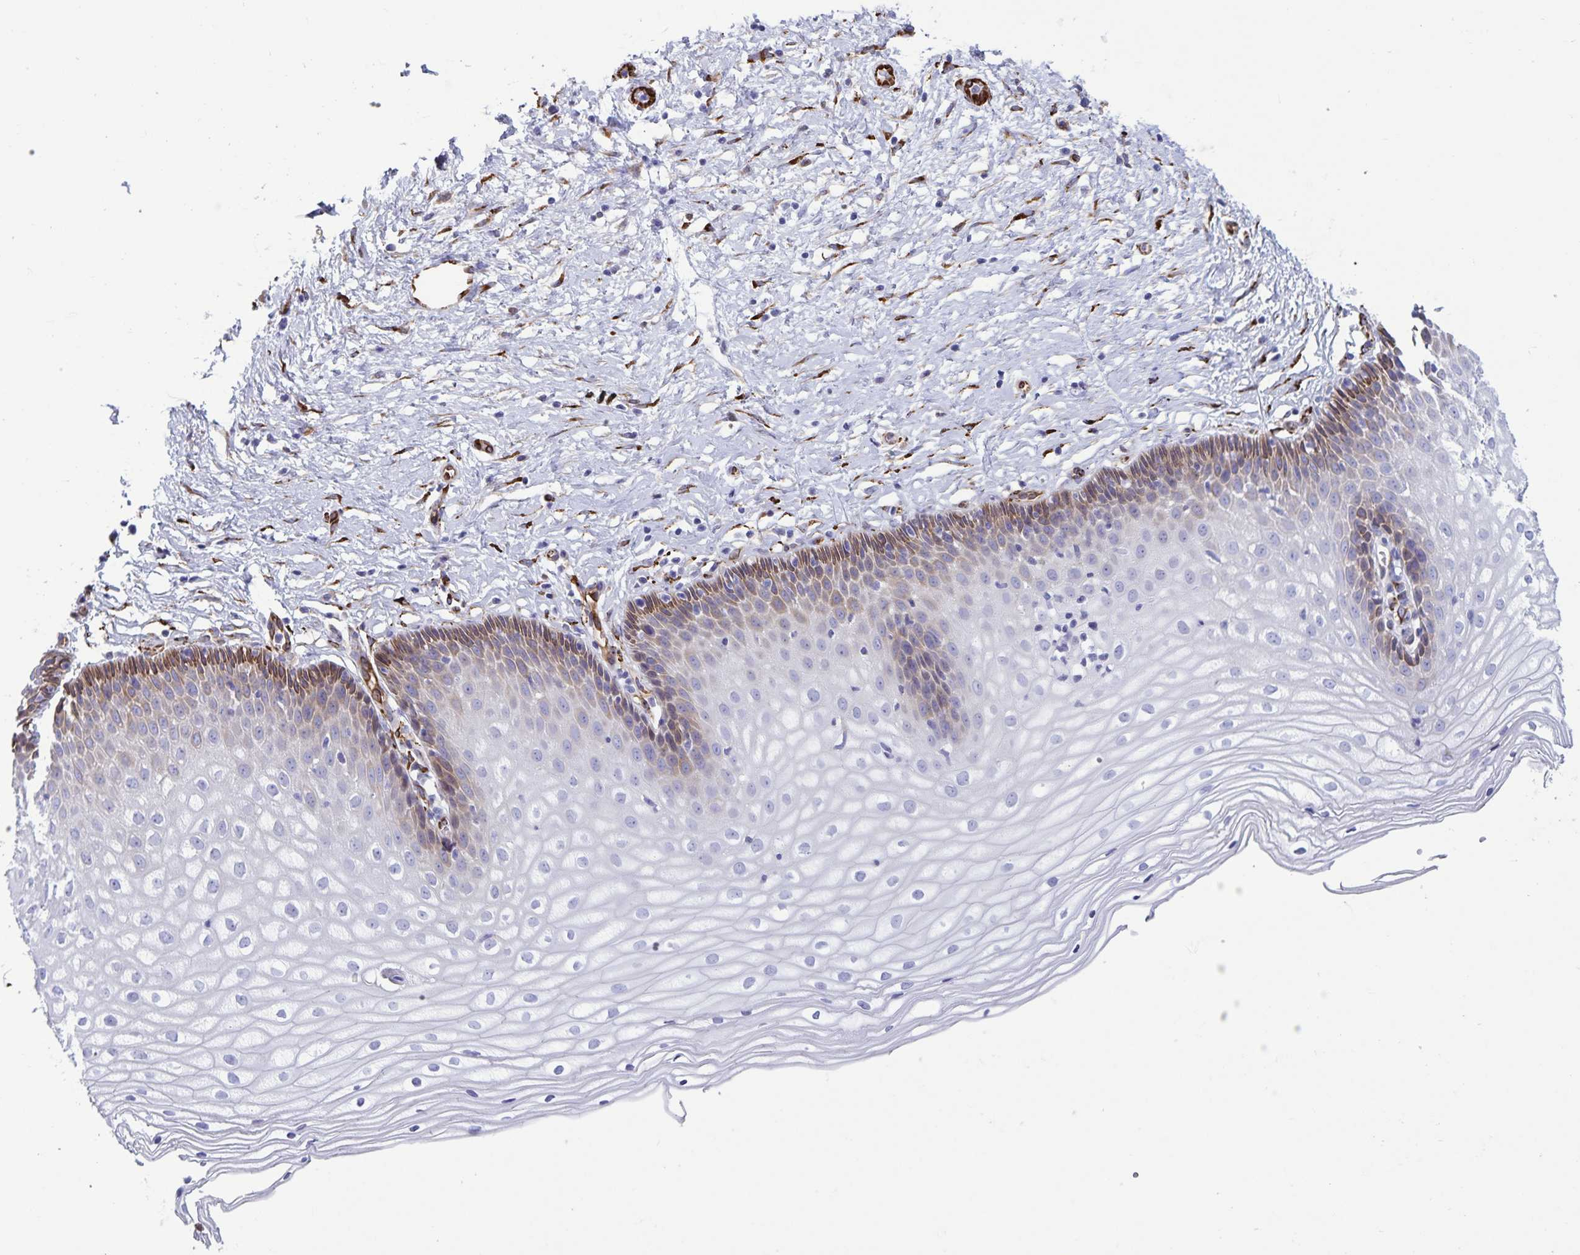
{"staining": {"intensity": "strong", "quantity": "<25%", "location": "cytoplasmic/membranous"}, "tissue": "cervix", "cell_type": "Glandular cells", "image_type": "normal", "snomed": [{"axis": "morphology", "description": "Normal tissue, NOS"}, {"axis": "topography", "description": "Cervix"}], "caption": "Protein staining exhibits strong cytoplasmic/membranous expression in approximately <25% of glandular cells in unremarkable cervix.", "gene": "RCN1", "patient": {"sex": "female", "age": 36}}